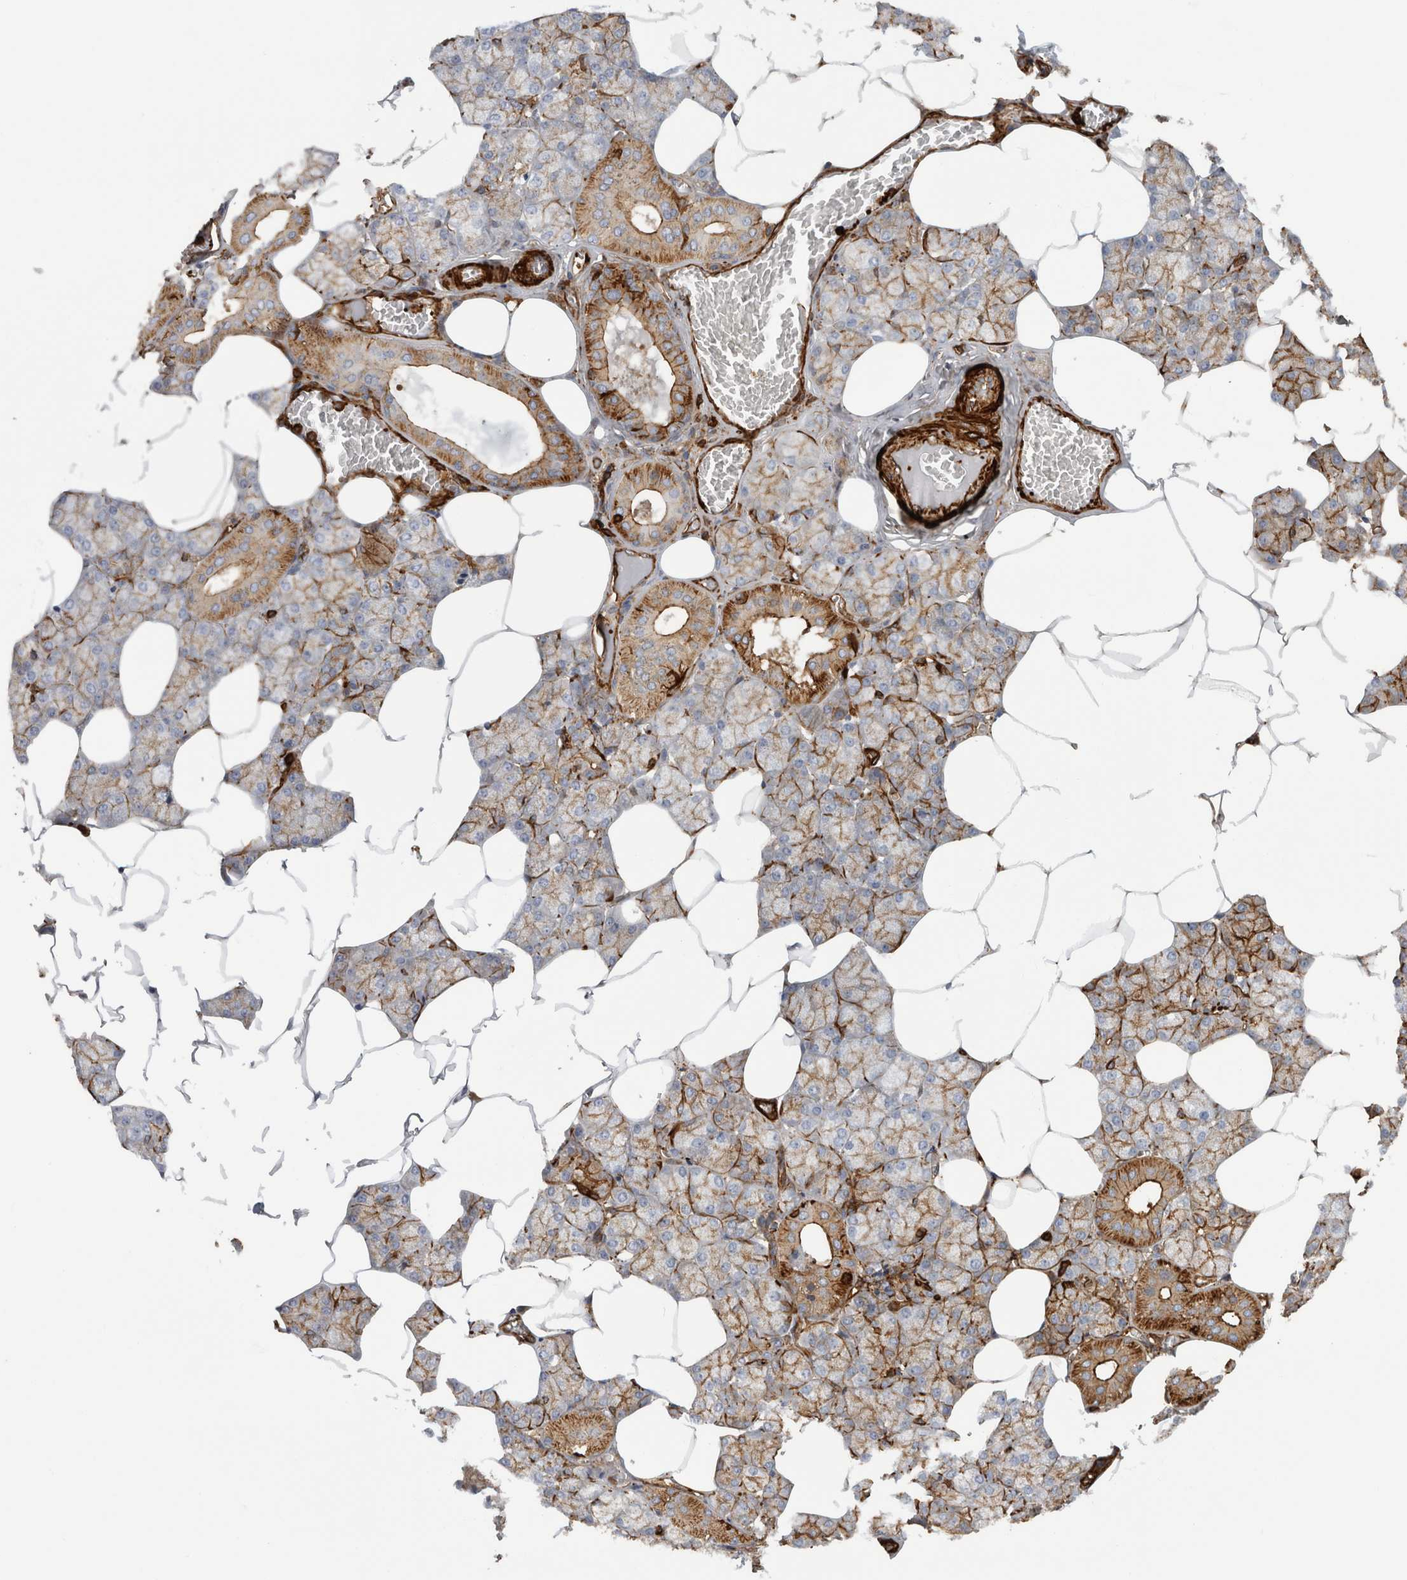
{"staining": {"intensity": "moderate", "quantity": ">75%", "location": "cytoplasmic/membranous"}, "tissue": "salivary gland", "cell_type": "Glandular cells", "image_type": "normal", "snomed": [{"axis": "morphology", "description": "Normal tissue, NOS"}, {"axis": "topography", "description": "Salivary gland"}], "caption": "Immunohistochemistry (IHC) histopathology image of unremarkable salivary gland stained for a protein (brown), which displays medium levels of moderate cytoplasmic/membranous expression in about >75% of glandular cells.", "gene": "GPER1", "patient": {"sex": "male", "age": 62}}